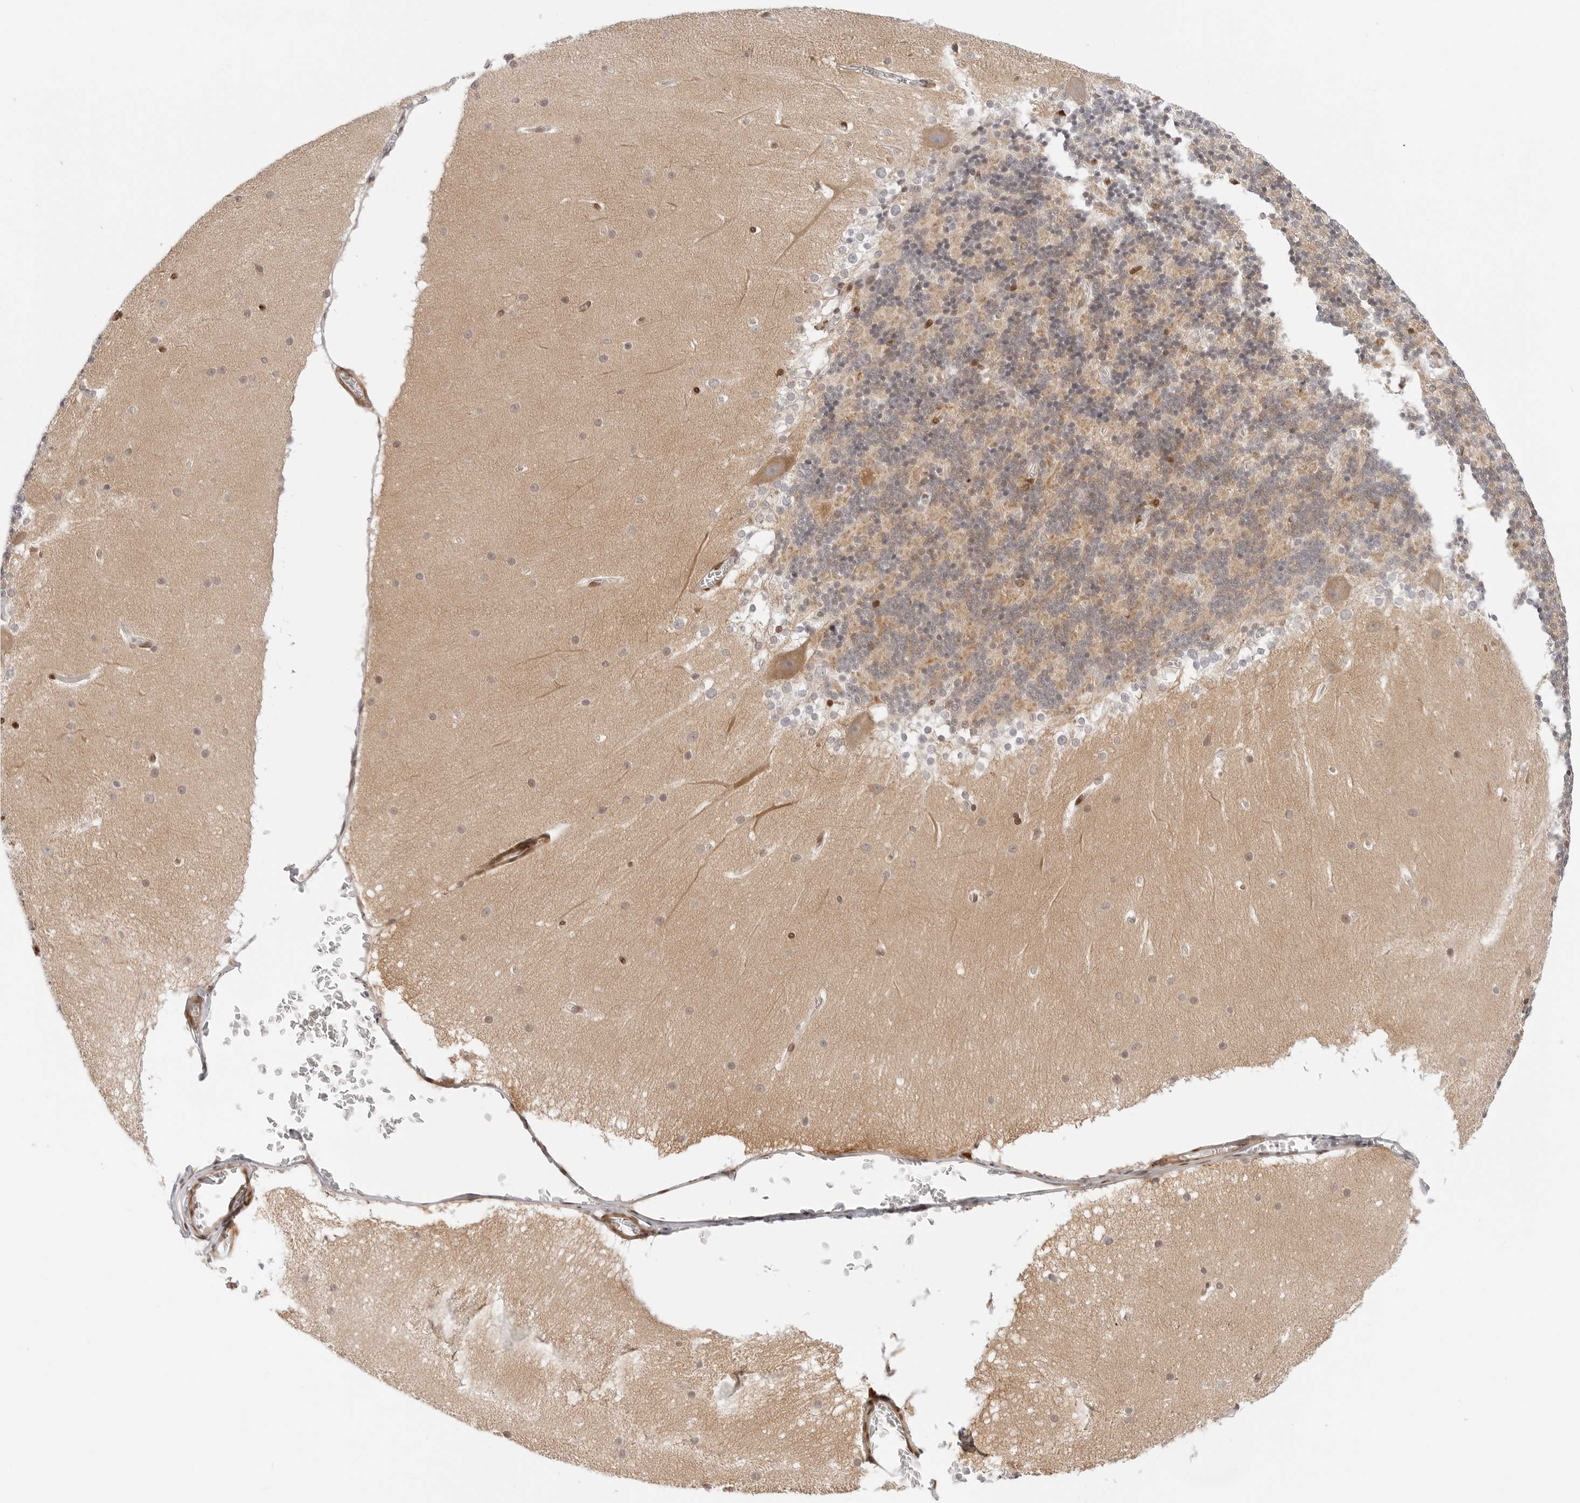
{"staining": {"intensity": "weak", "quantity": "<25%", "location": "nuclear"}, "tissue": "cerebellum", "cell_type": "Cells in granular layer", "image_type": "normal", "snomed": [{"axis": "morphology", "description": "Normal tissue, NOS"}, {"axis": "topography", "description": "Cerebellum"}], "caption": "The IHC histopathology image has no significant staining in cells in granular layer of cerebellum. (DAB IHC, high magnification).", "gene": "SPIDR", "patient": {"sex": "female", "age": 19}}